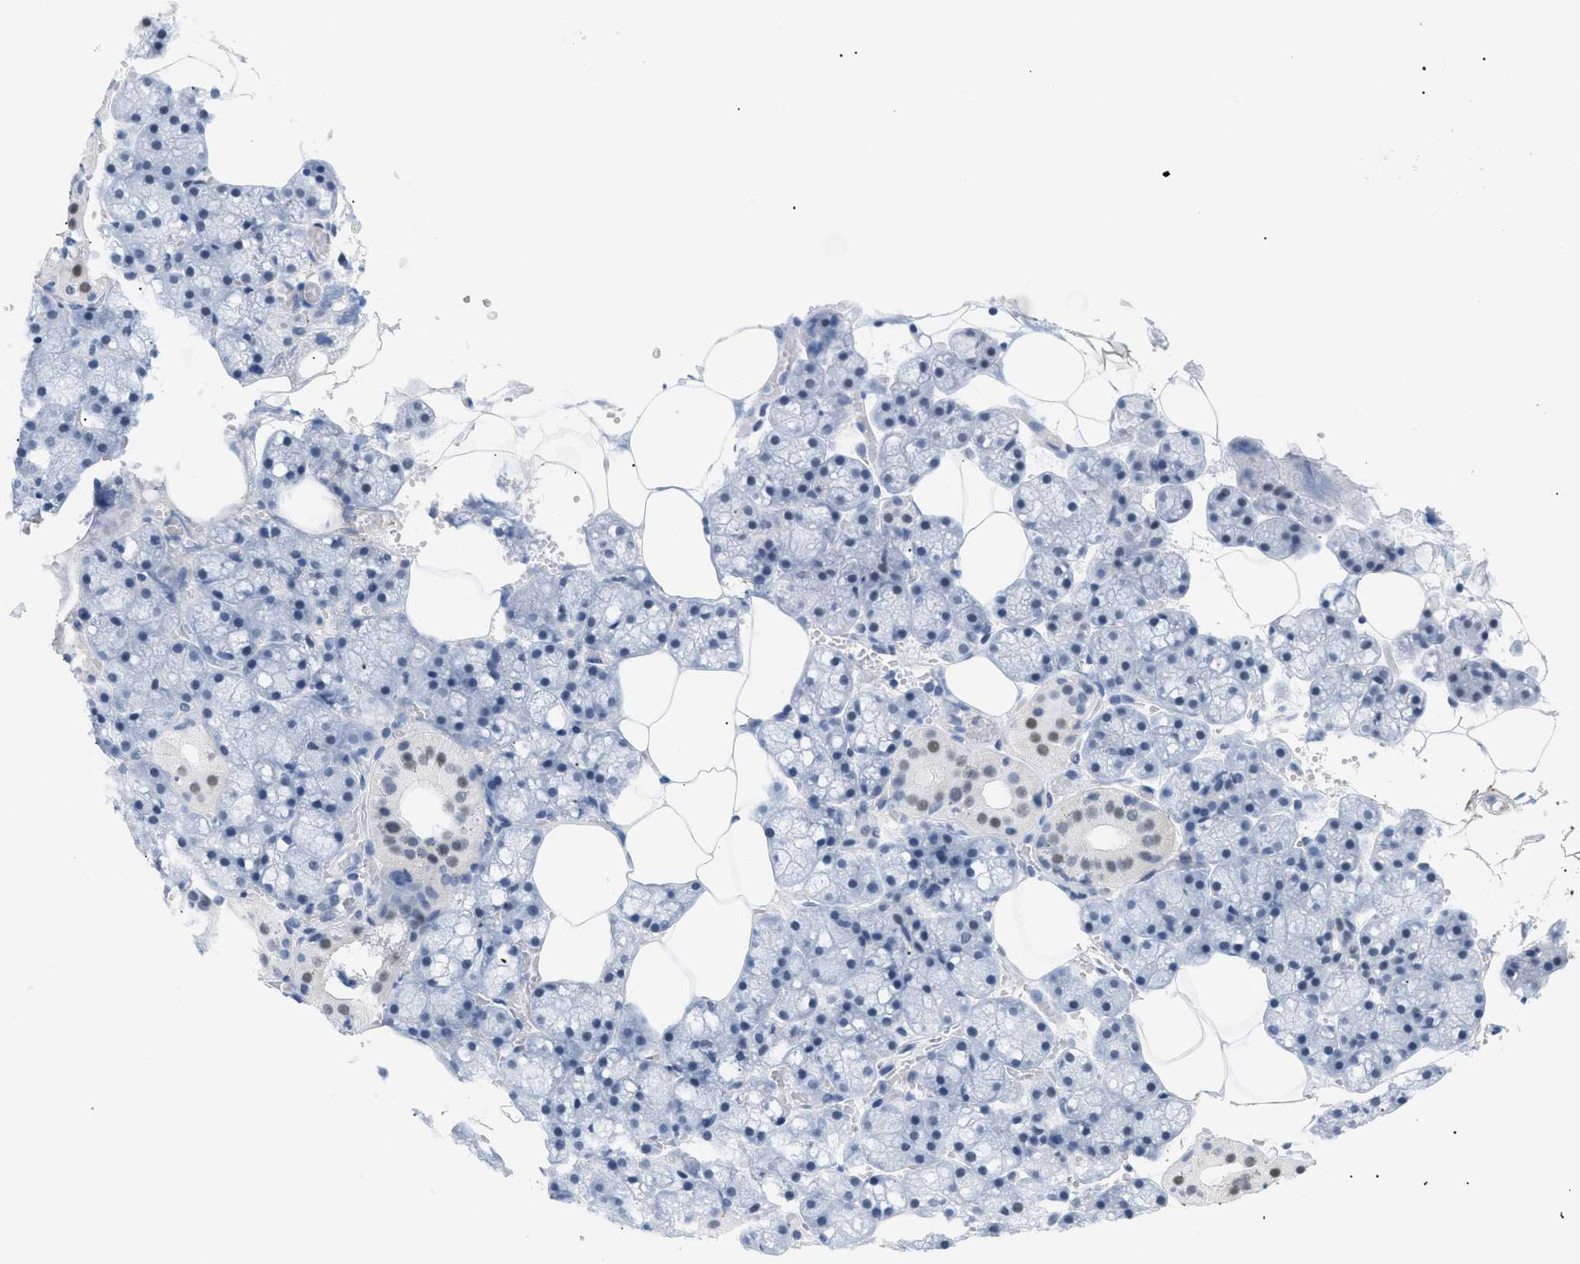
{"staining": {"intensity": "negative", "quantity": "none", "location": "none"}, "tissue": "salivary gland", "cell_type": "Glandular cells", "image_type": "normal", "snomed": [{"axis": "morphology", "description": "Normal tissue, NOS"}, {"axis": "topography", "description": "Salivary gland"}], "caption": "Glandular cells show no significant expression in unremarkable salivary gland. (Immunohistochemistry, brightfield microscopy, high magnification).", "gene": "ELN", "patient": {"sex": "male", "age": 62}}